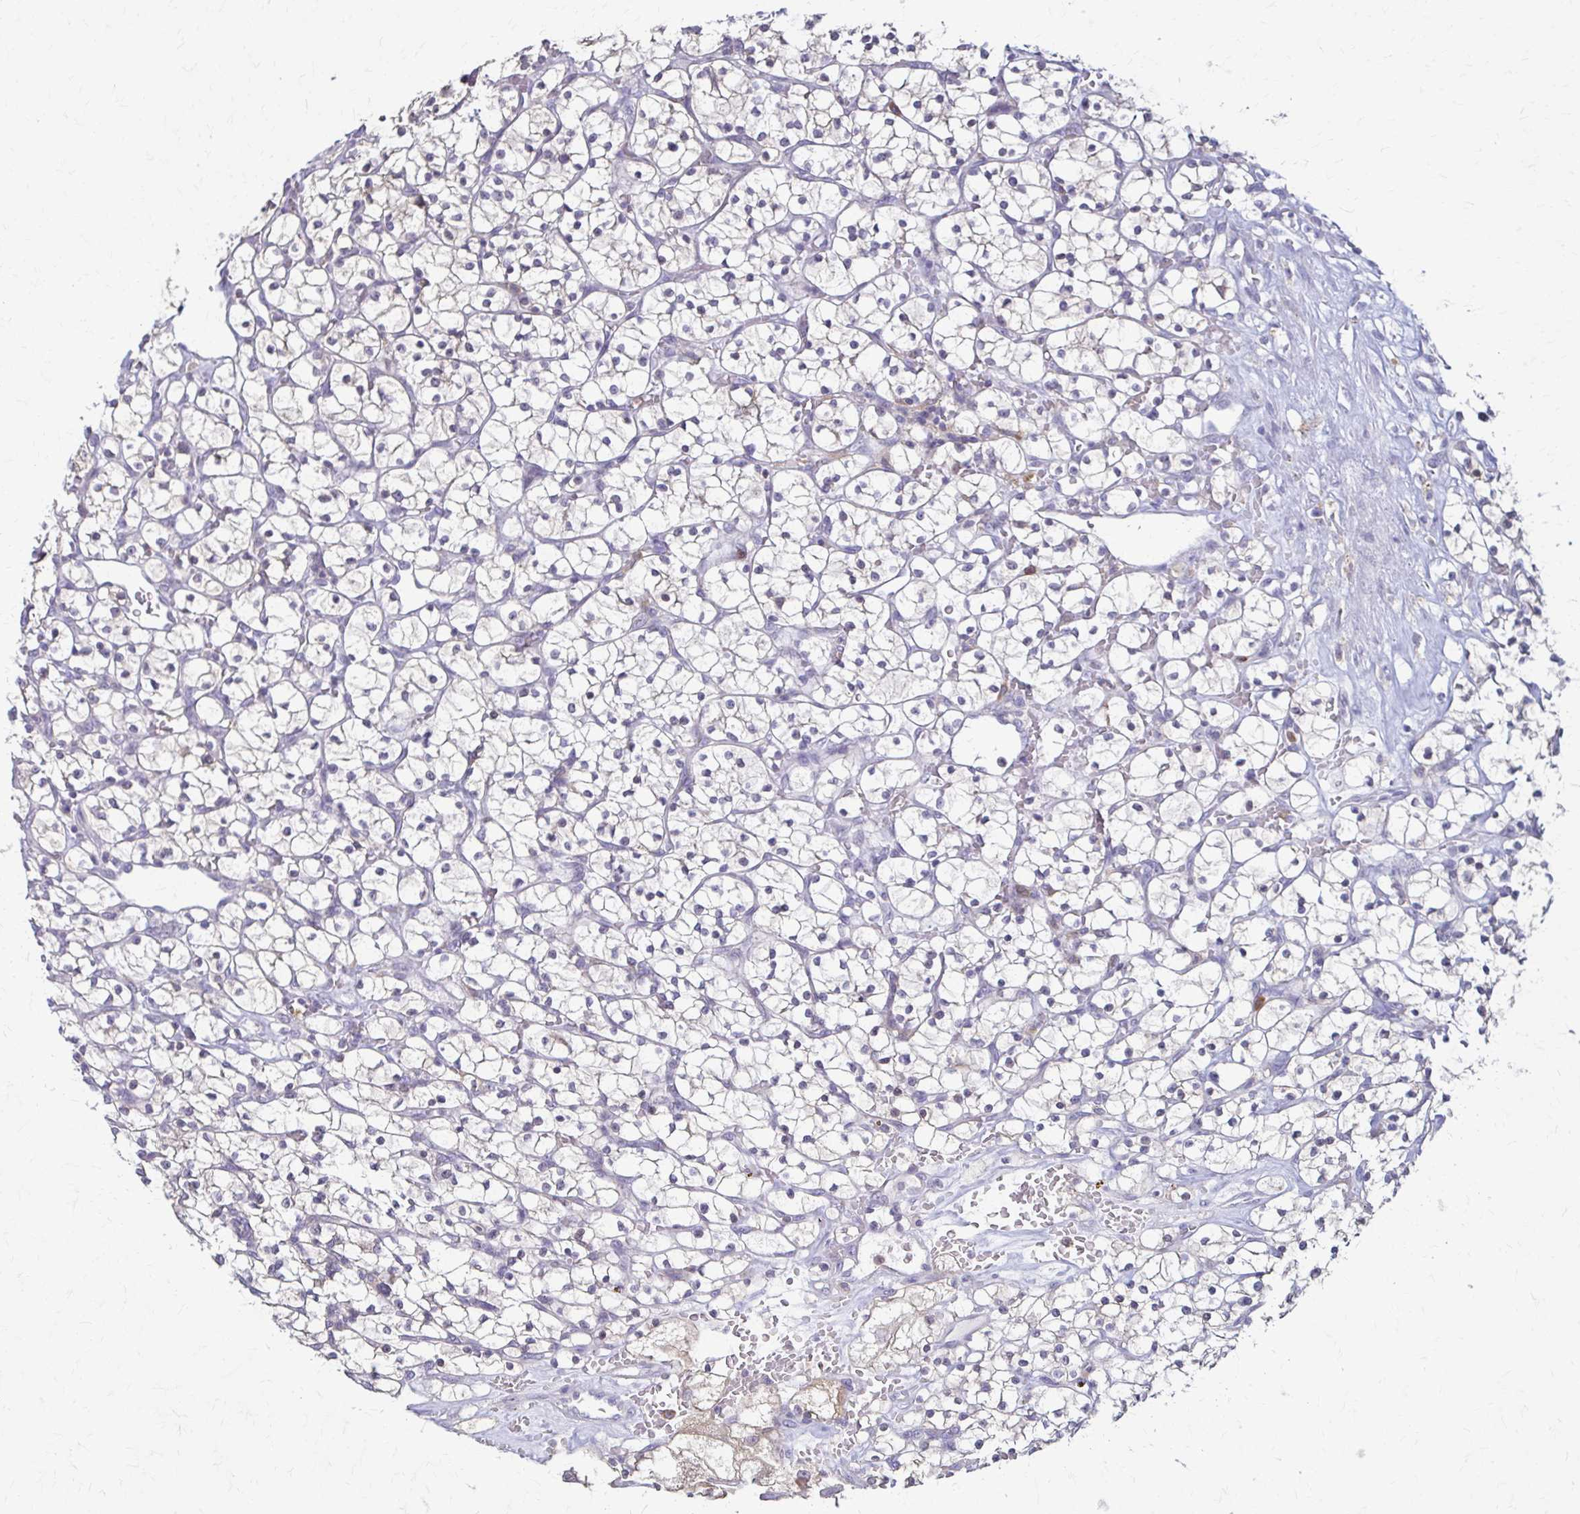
{"staining": {"intensity": "negative", "quantity": "none", "location": "none"}, "tissue": "renal cancer", "cell_type": "Tumor cells", "image_type": "cancer", "snomed": [{"axis": "morphology", "description": "Adenocarcinoma, NOS"}, {"axis": "topography", "description": "Kidney"}], "caption": "Immunohistochemistry (IHC) of human renal adenocarcinoma reveals no expression in tumor cells. (Brightfield microscopy of DAB IHC at high magnification).", "gene": "PIK3AP1", "patient": {"sex": "female", "age": 64}}